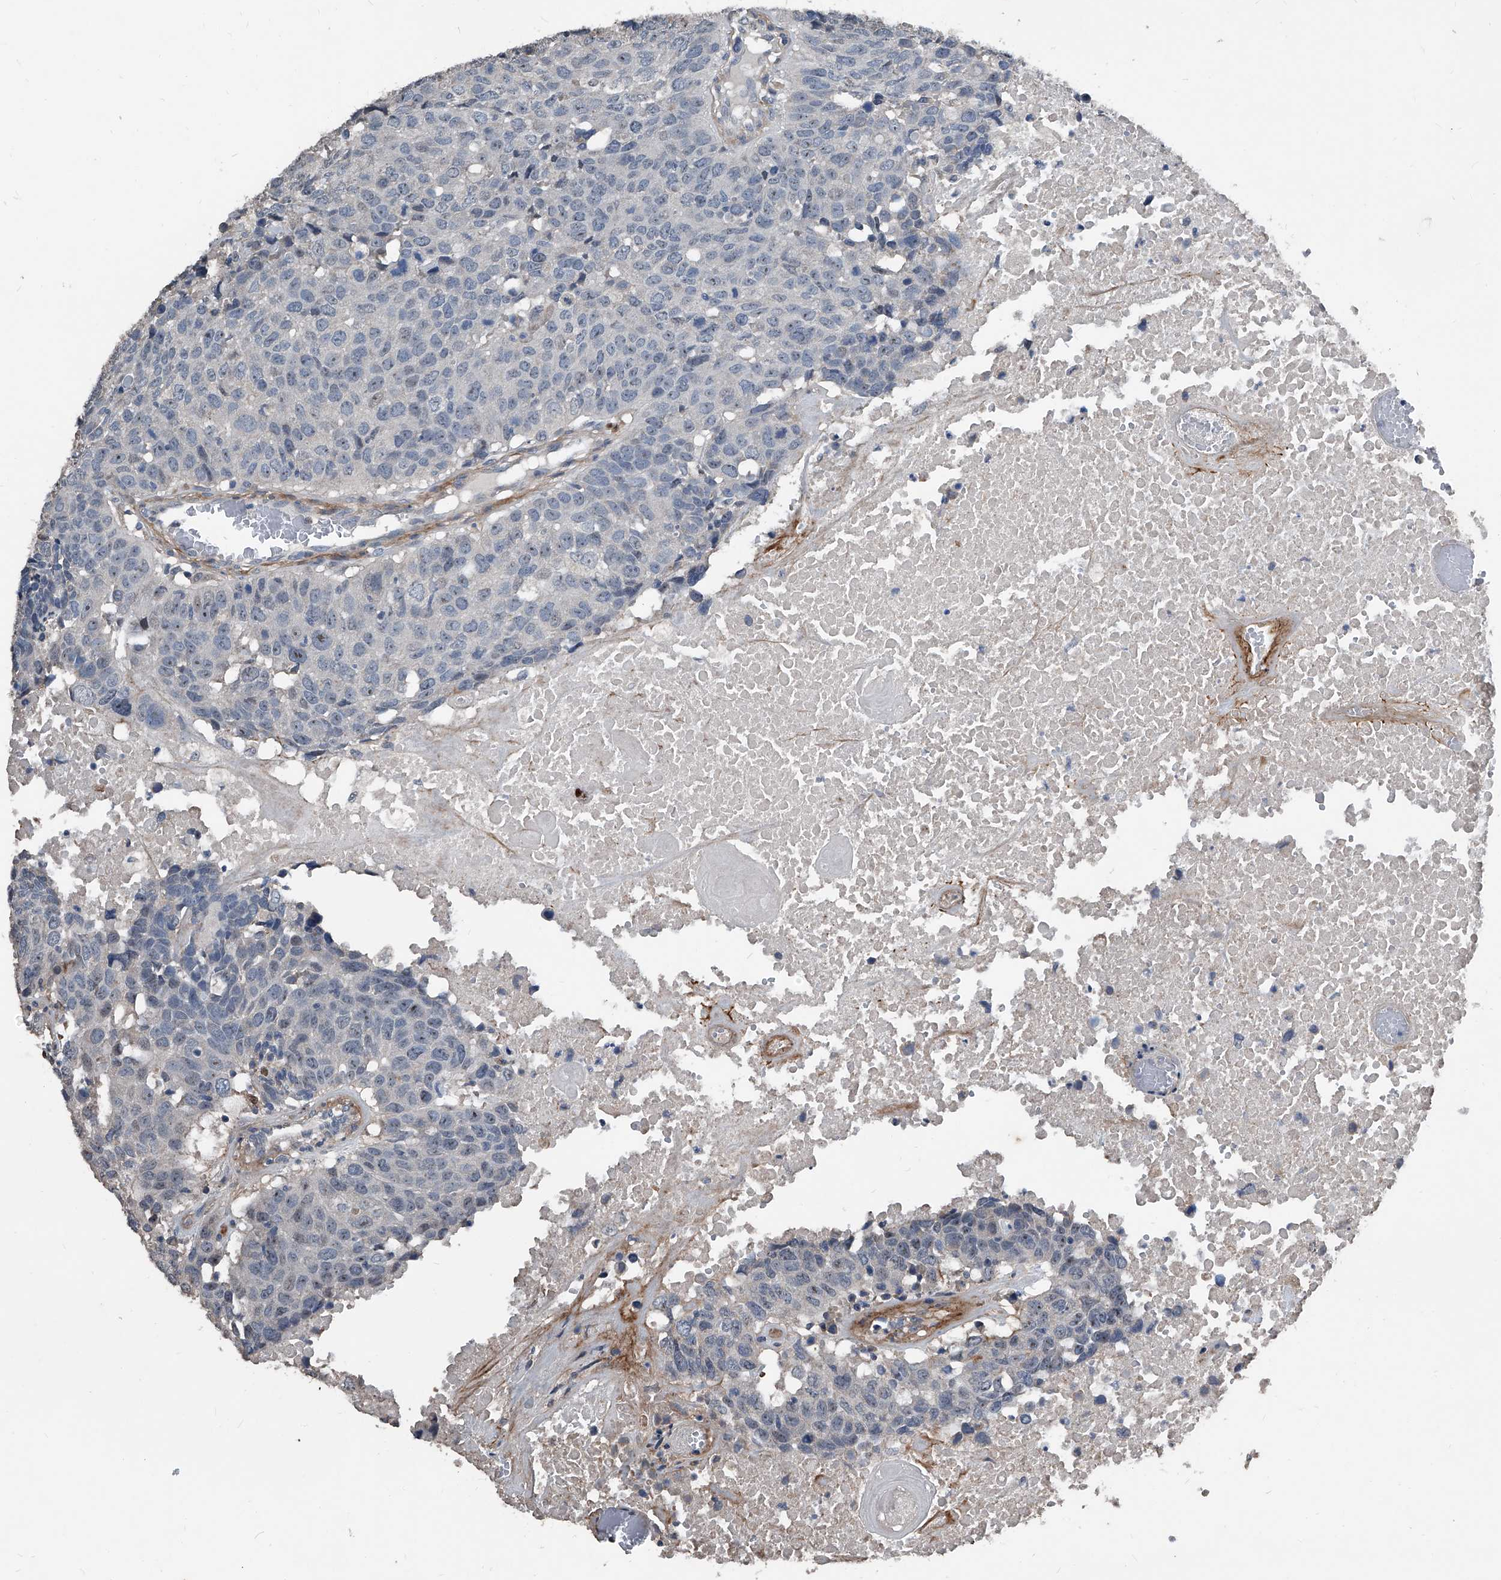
{"staining": {"intensity": "negative", "quantity": "none", "location": "none"}, "tissue": "head and neck cancer", "cell_type": "Tumor cells", "image_type": "cancer", "snomed": [{"axis": "morphology", "description": "Squamous cell carcinoma, NOS"}, {"axis": "topography", "description": "Head-Neck"}], "caption": "The micrograph shows no significant expression in tumor cells of head and neck cancer. The staining is performed using DAB (3,3'-diaminobenzidine) brown chromogen with nuclei counter-stained in using hematoxylin.", "gene": "PHACTR1", "patient": {"sex": "male", "age": 66}}